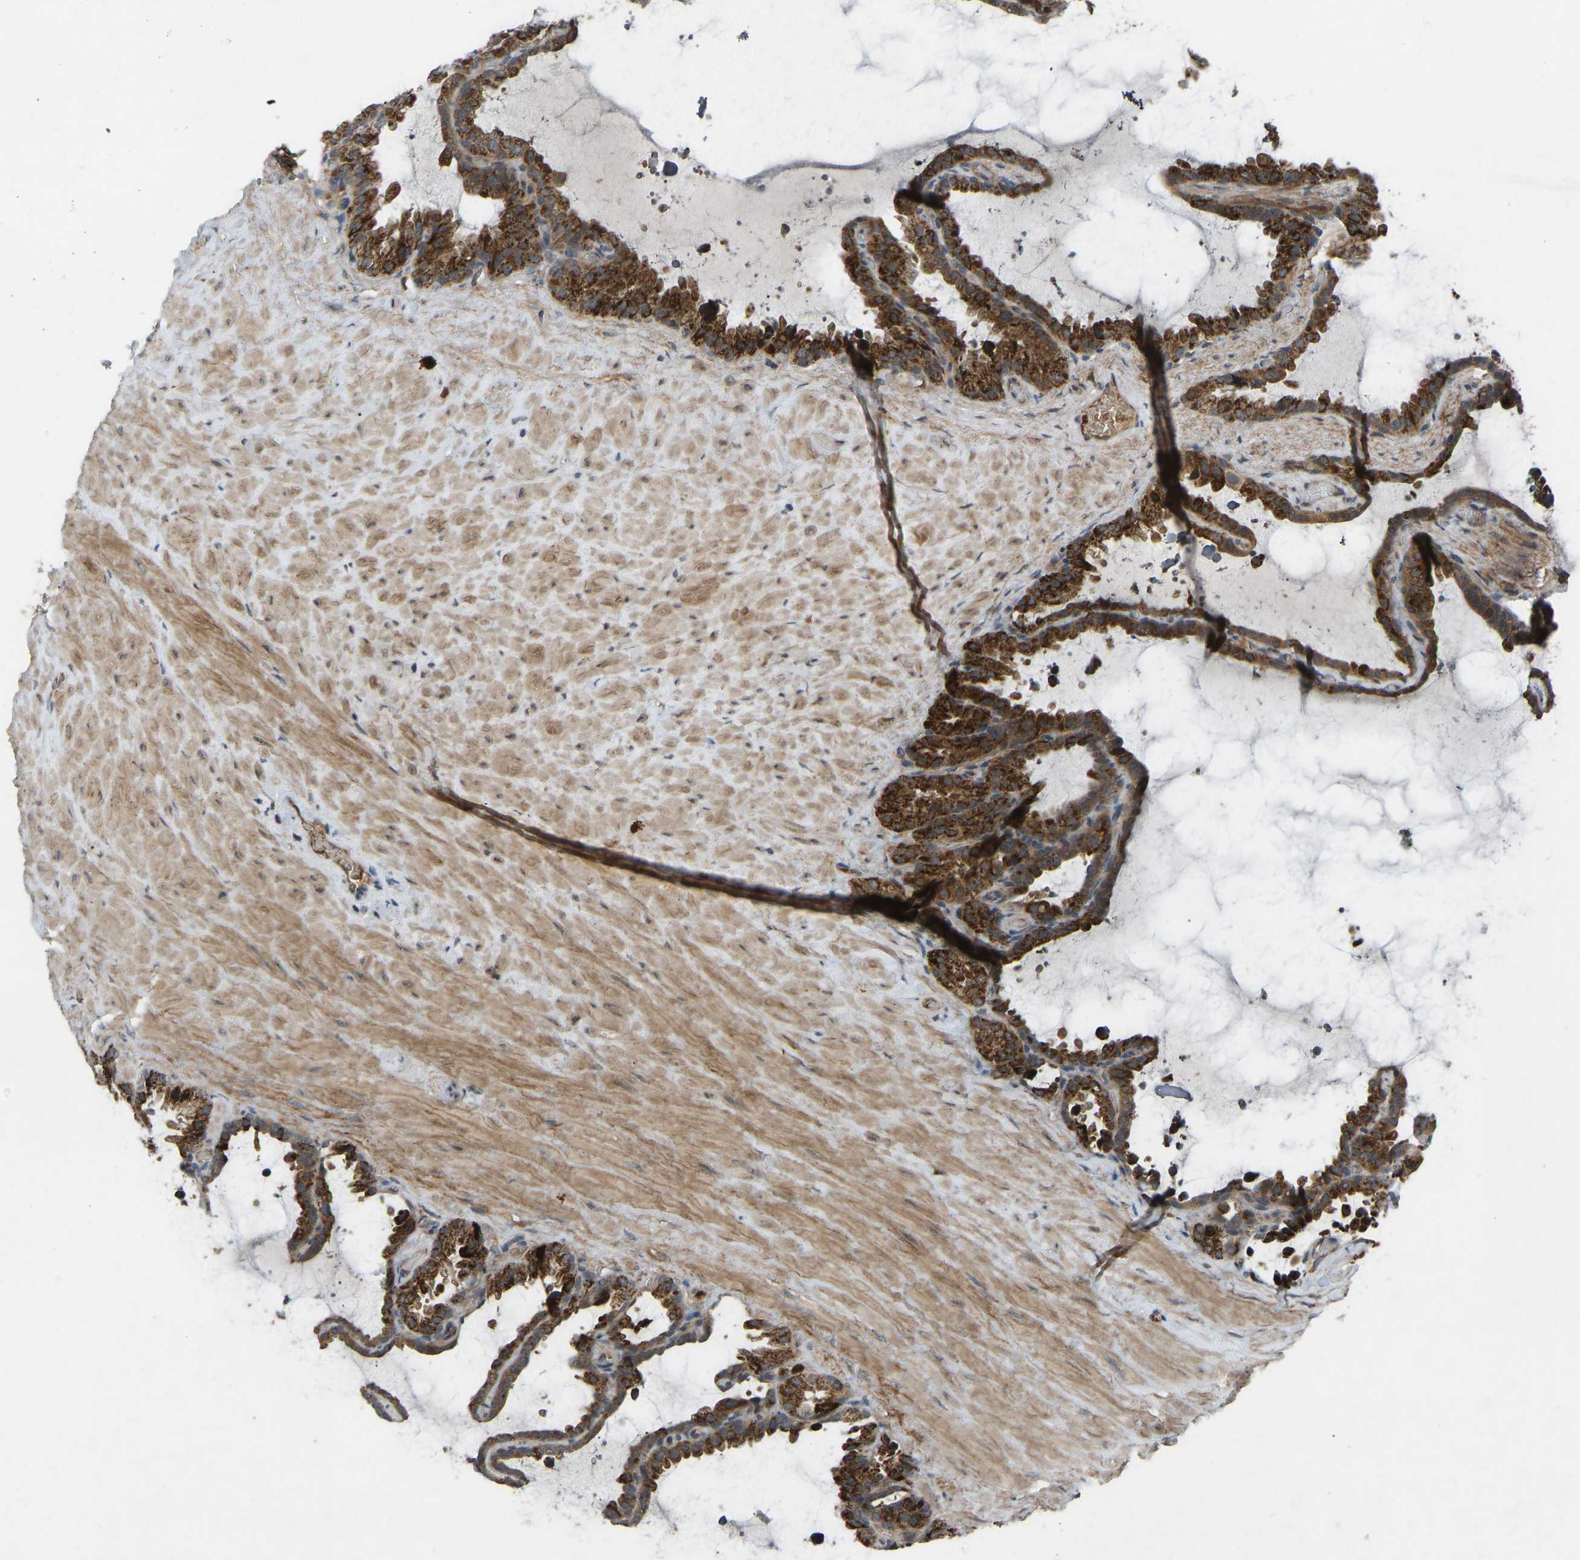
{"staining": {"intensity": "strong", "quantity": ">75%", "location": "cytoplasmic/membranous"}, "tissue": "seminal vesicle", "cell_type": "Glandular cells", "image_type": "normal", "snomed": [{"axis": "morphology", "description": "Normal tissue, NOS"}, {"axis": "topography", "description": "Seminal veicle"}], "caption": "Protein staining shows strong cytoplasmic/membranous staining in about >75% of glandular cells in normal seminal vesicle.", "gene": "ZNF71", "patient": {"sex": "male", "age": 46}}